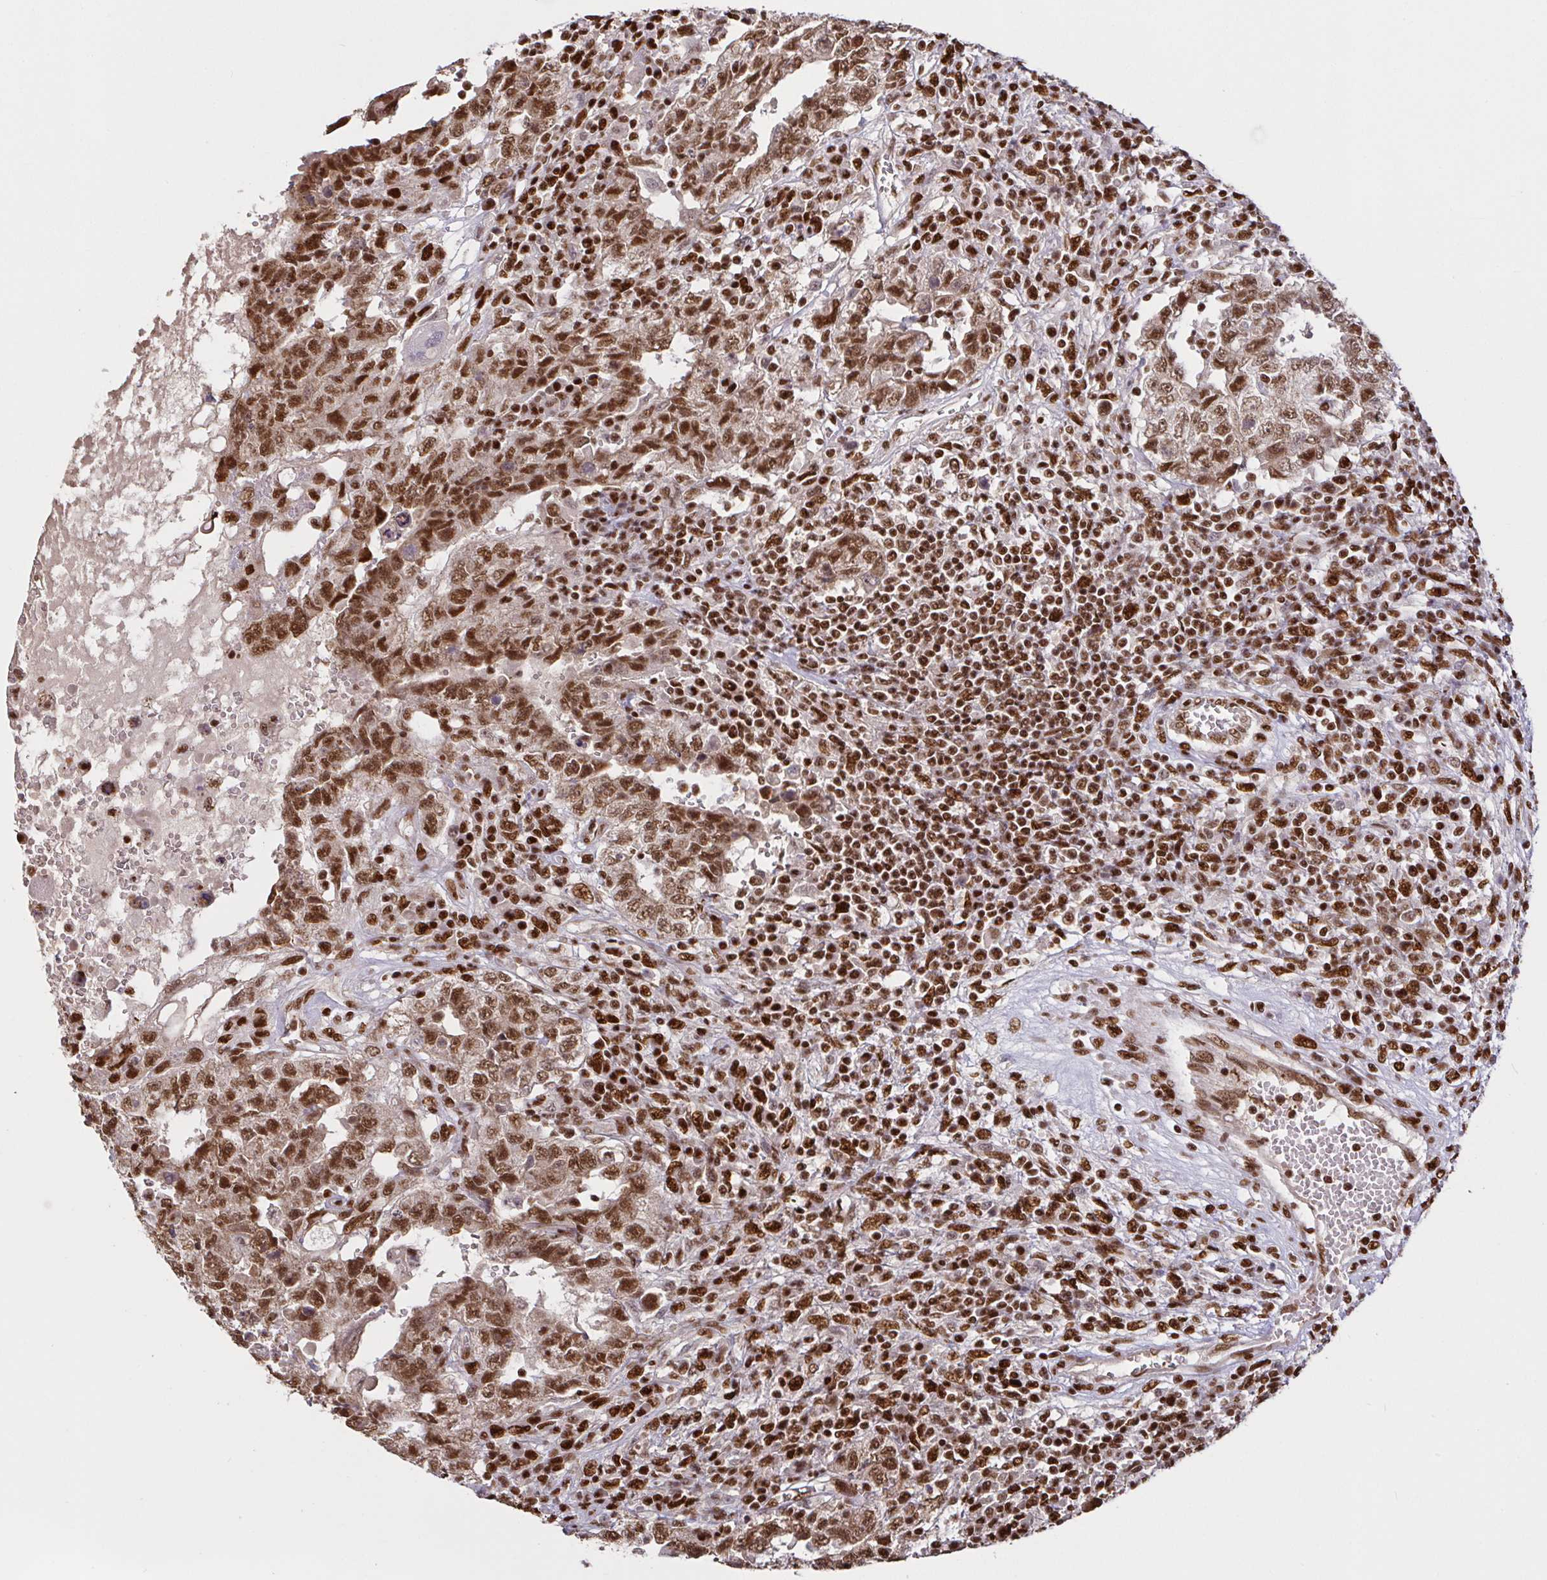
{"staining": {"intensity": "moderate", "quantity": ">75%", "location": "nuclear"}, "tissue": "testis cancer", "cell_type": "Tumor cells", "image_type": "cancer", "snomed": [{"axis": "morphology", "description": "Carcinoma, Embryonal, NOS"}, {"axis": "topography", "description": "Testis"}], "caption": "Protein analysis of testis embryonal carcinoma tissue reveals moderate nuclear staining in approximately >75% of tumor cells.", "gene": "SP3", "patient": {"sex": "male", "age": 26}}